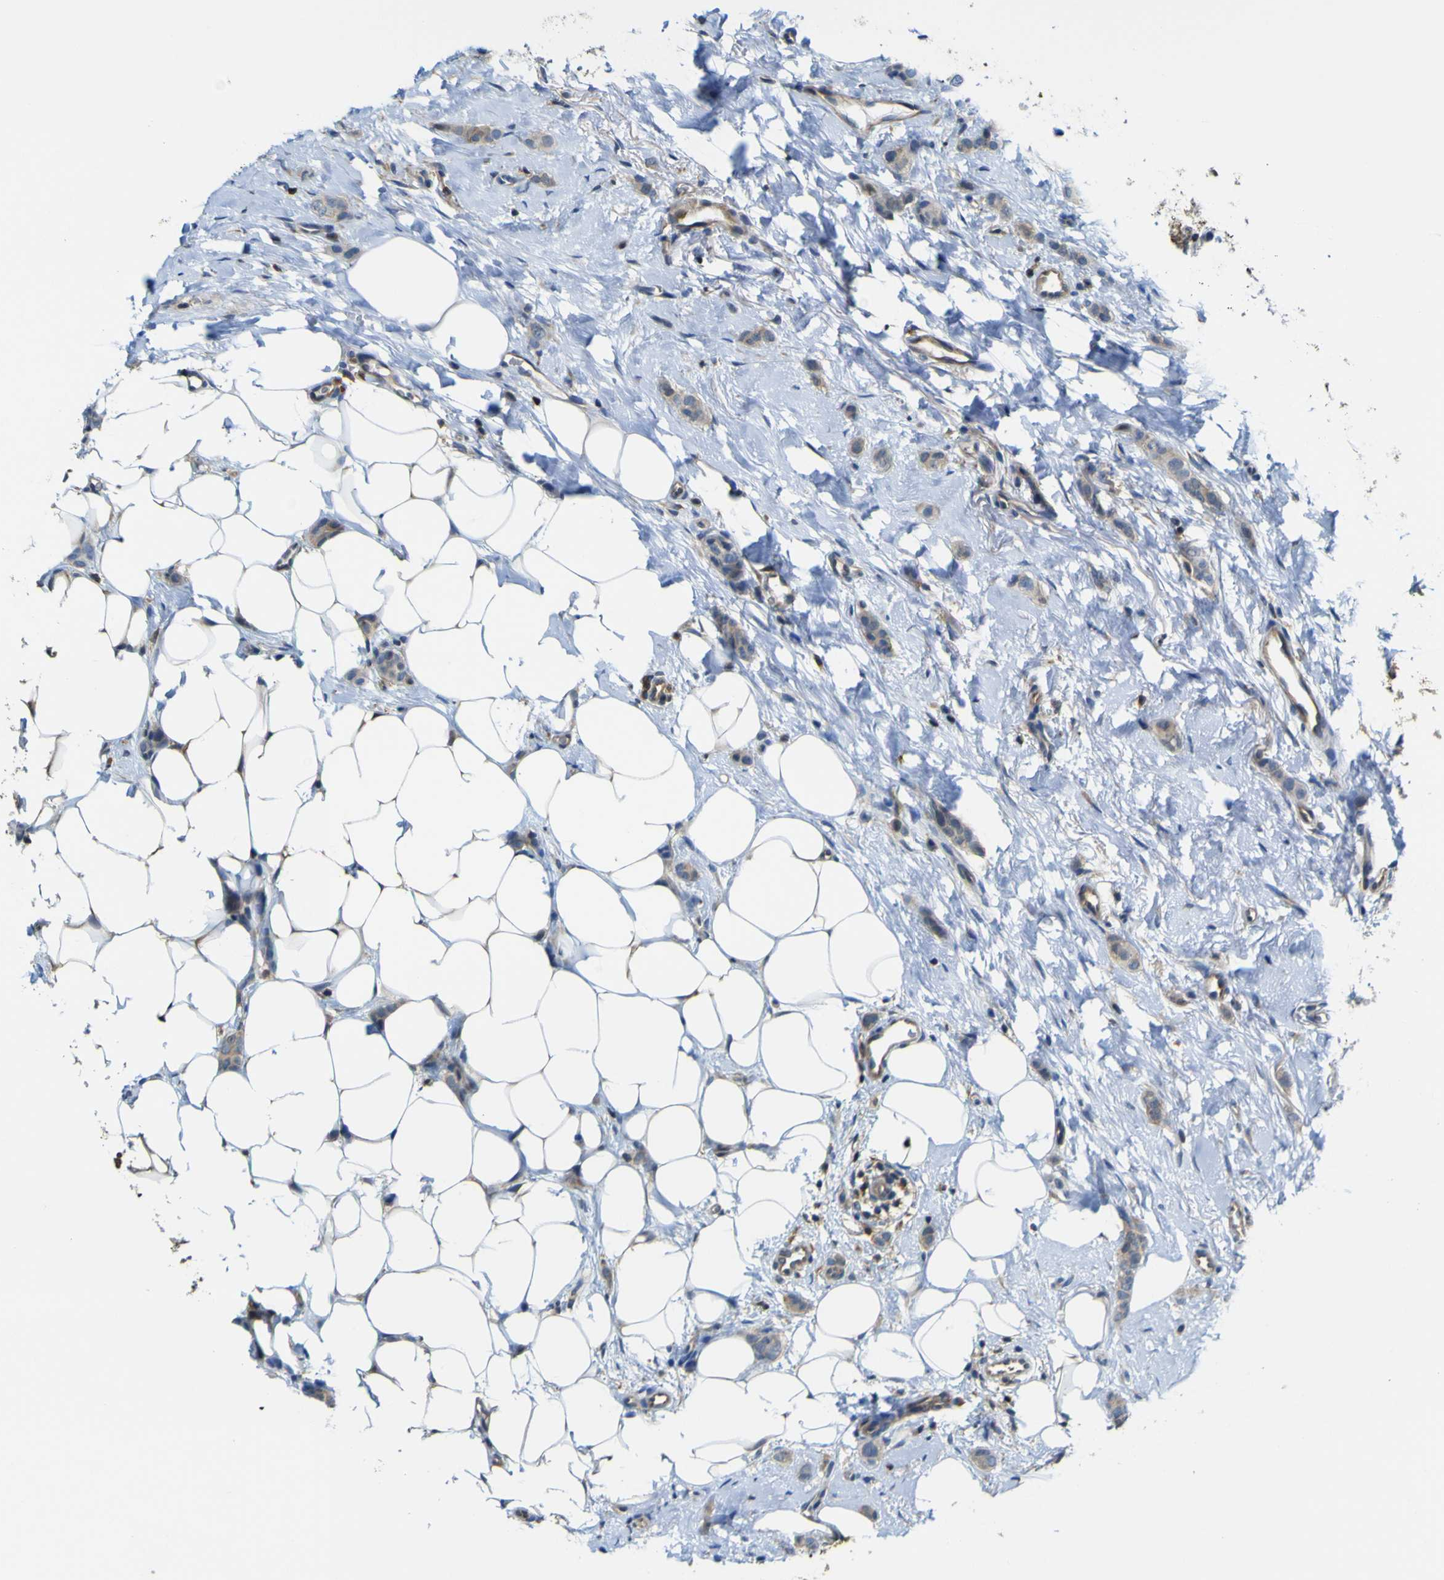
{"staining": {"intensity": "moderate", "quantity": ">75%", "location": "cytoplasmic/membranous"}, "tissue": "breast cancer", "cell_type": "Tumor cells", "image_type": "cancer", "snomed": [{"axis": "morphology", "description": "Lobular carcinoma"}, {"axis": "topography", "description": "Skin"}, {"axis": "topography", "description": "Breast"}], "caption": "Moderate cytoplasmic/membranous positivity for a protein is appreciated in about >75% of tumor cells of breast cancer (lobular carcinoma) using immunohistochemistry.", "gene": "ABHD3", "patient": {"sex": "female", "age": 46}}